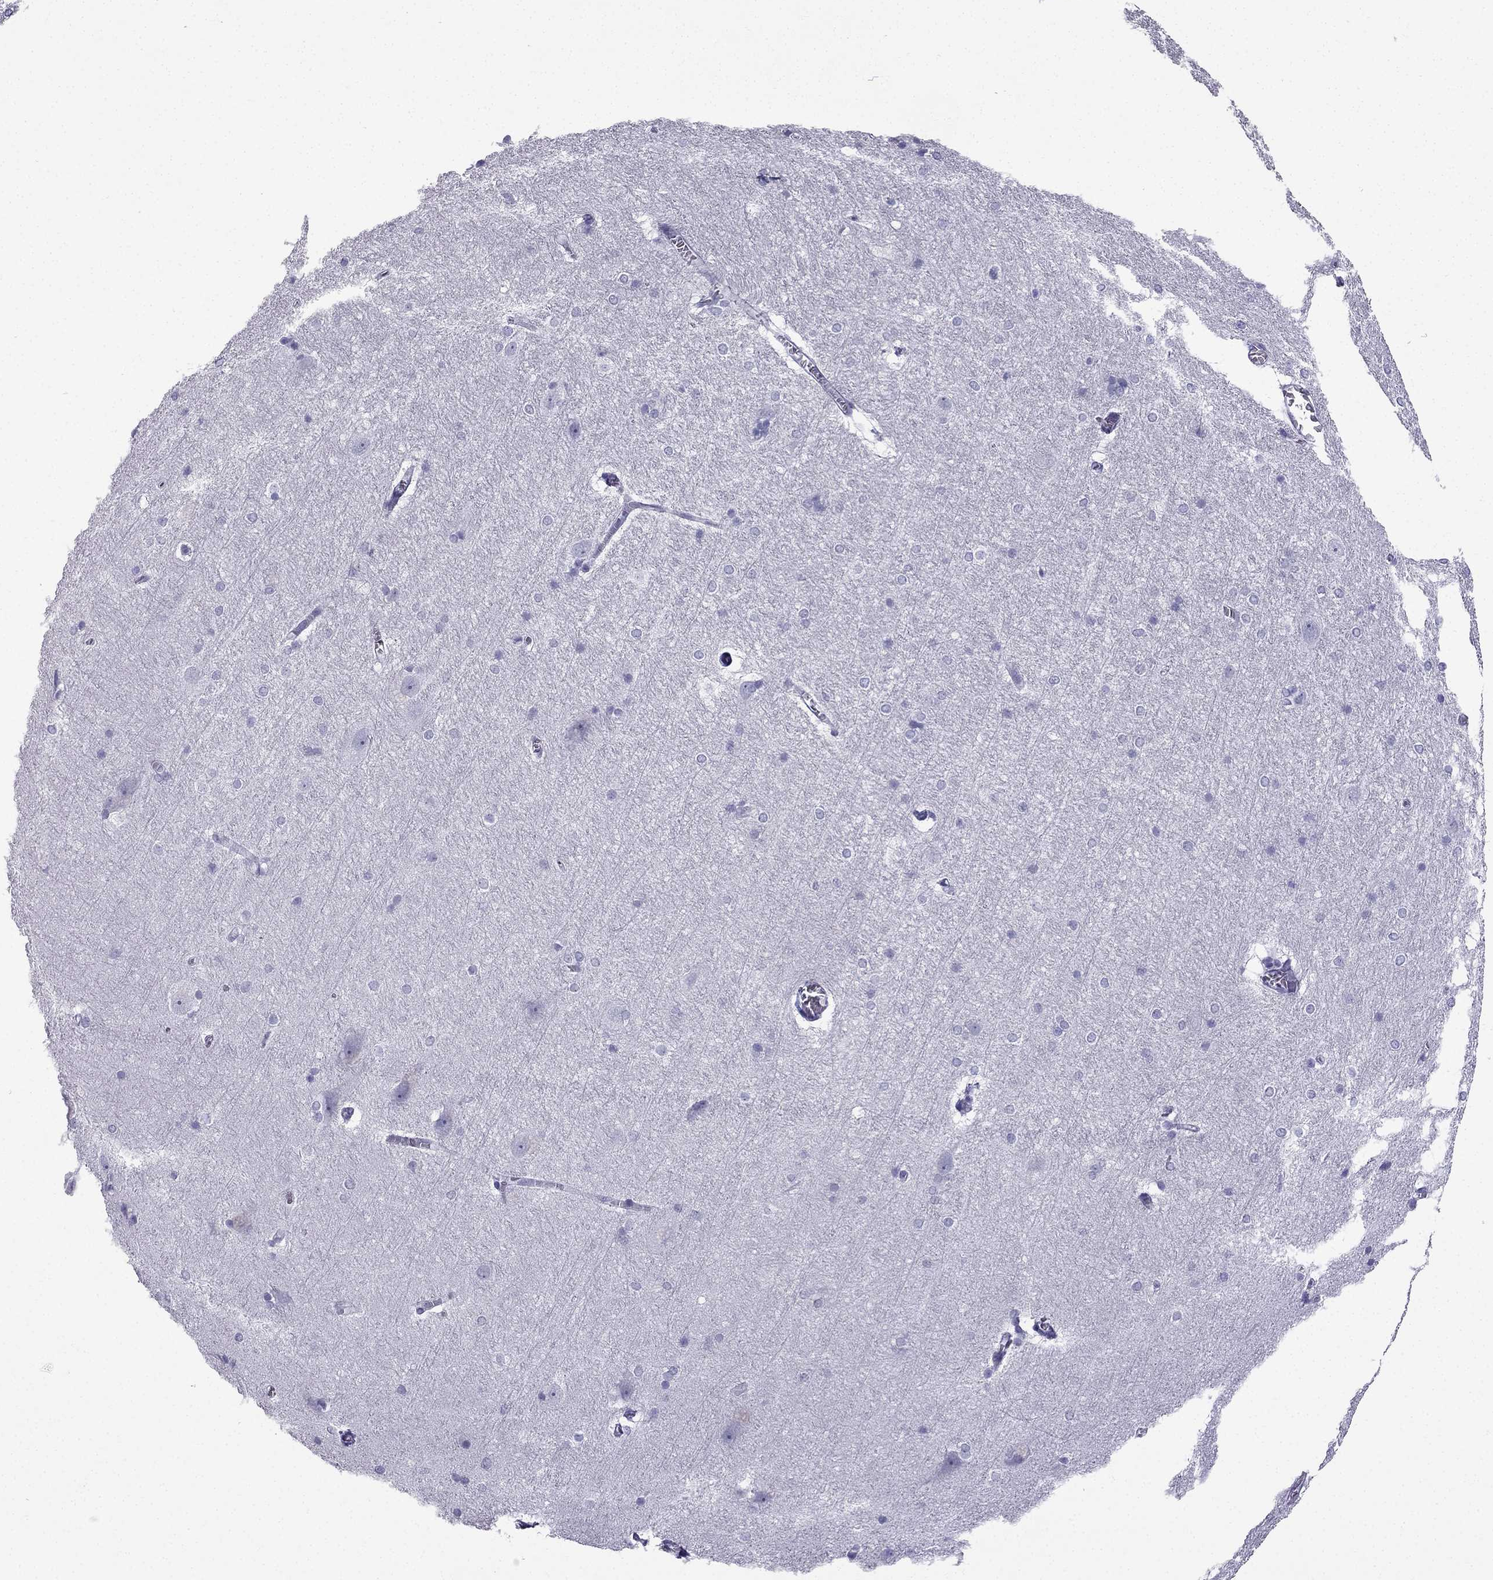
{"staining": {"intensity": "negative", "quantity": "none", "location": "none"}, "tissue": "hippocampus", "cell_type": "Glial cells", "image_type": "normal", "snomed": [{"axis": "morphology", "description": "Normal tissue, NOS"}, {"axis": "topography", "description": "Cerebral cortex"}, {"axis": "topography", "description": "Hippocampus"}], "caption": "Immunohistochemistry (IHC) image of normal human hippocampus stained for a protein (brown), which demonstrates no expression in glial cells.", "gene": "GJA8", "patient": {"sex": "female", "age": 19}}